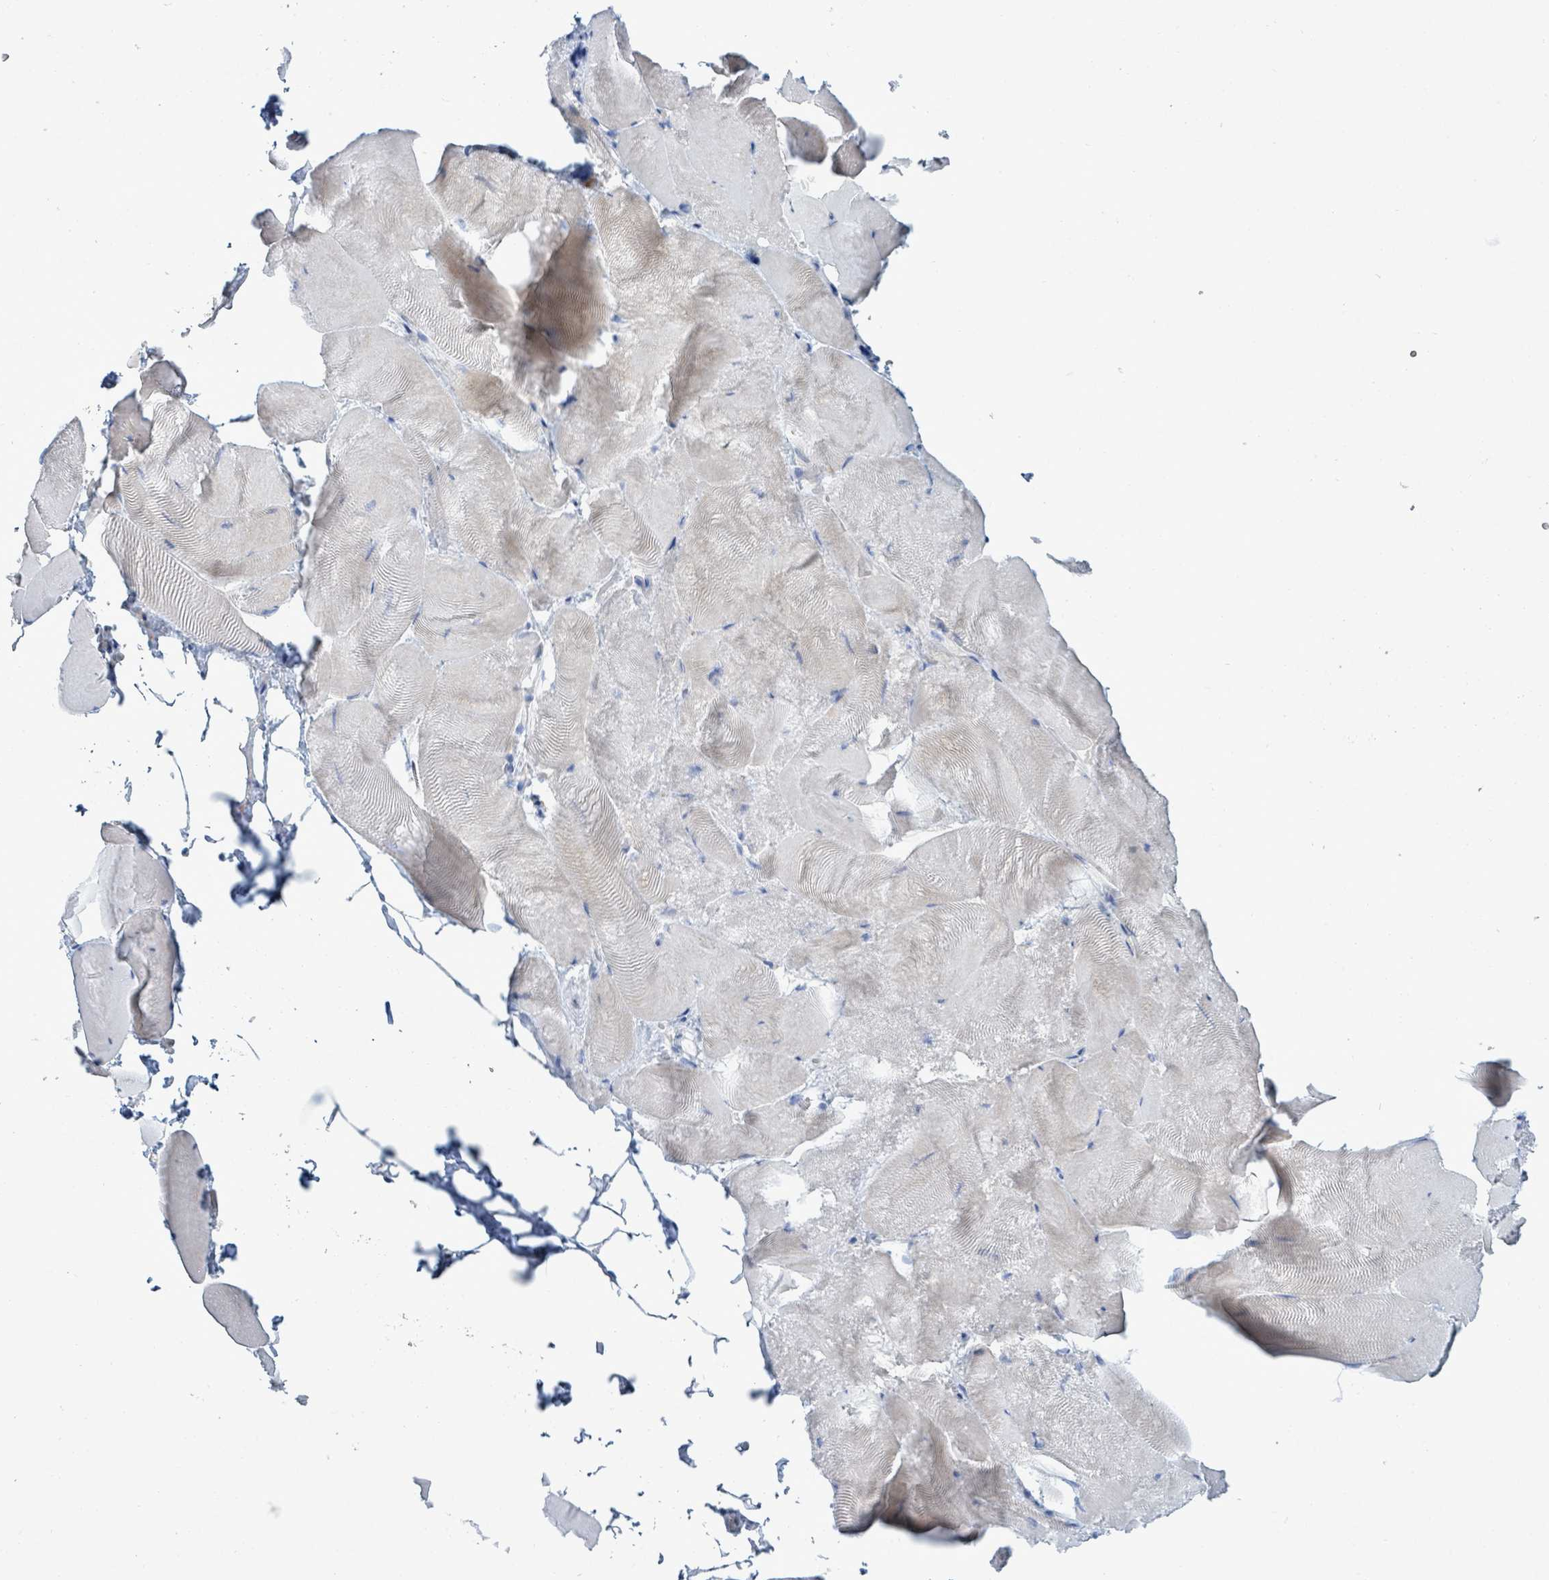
{"staining": {"intensity": "negative", "quantity": "none", "location": "none"}, "tissue": "skeletal muscle", "cell_type": "Myocytes", "image_type": "normal", "snomed": [{"axis": "morphology", "description": "Normal tissue, NOS"}, {"axis": "topography", "description": "Skeletal muscle"}], "caption": "High power microscopy image of an IHC micrograph of normal skeletal muscle, revealing no significant expression in myocytes.", "gene": "PGAM1", "patient": {"sex": "female", "age": 64}}